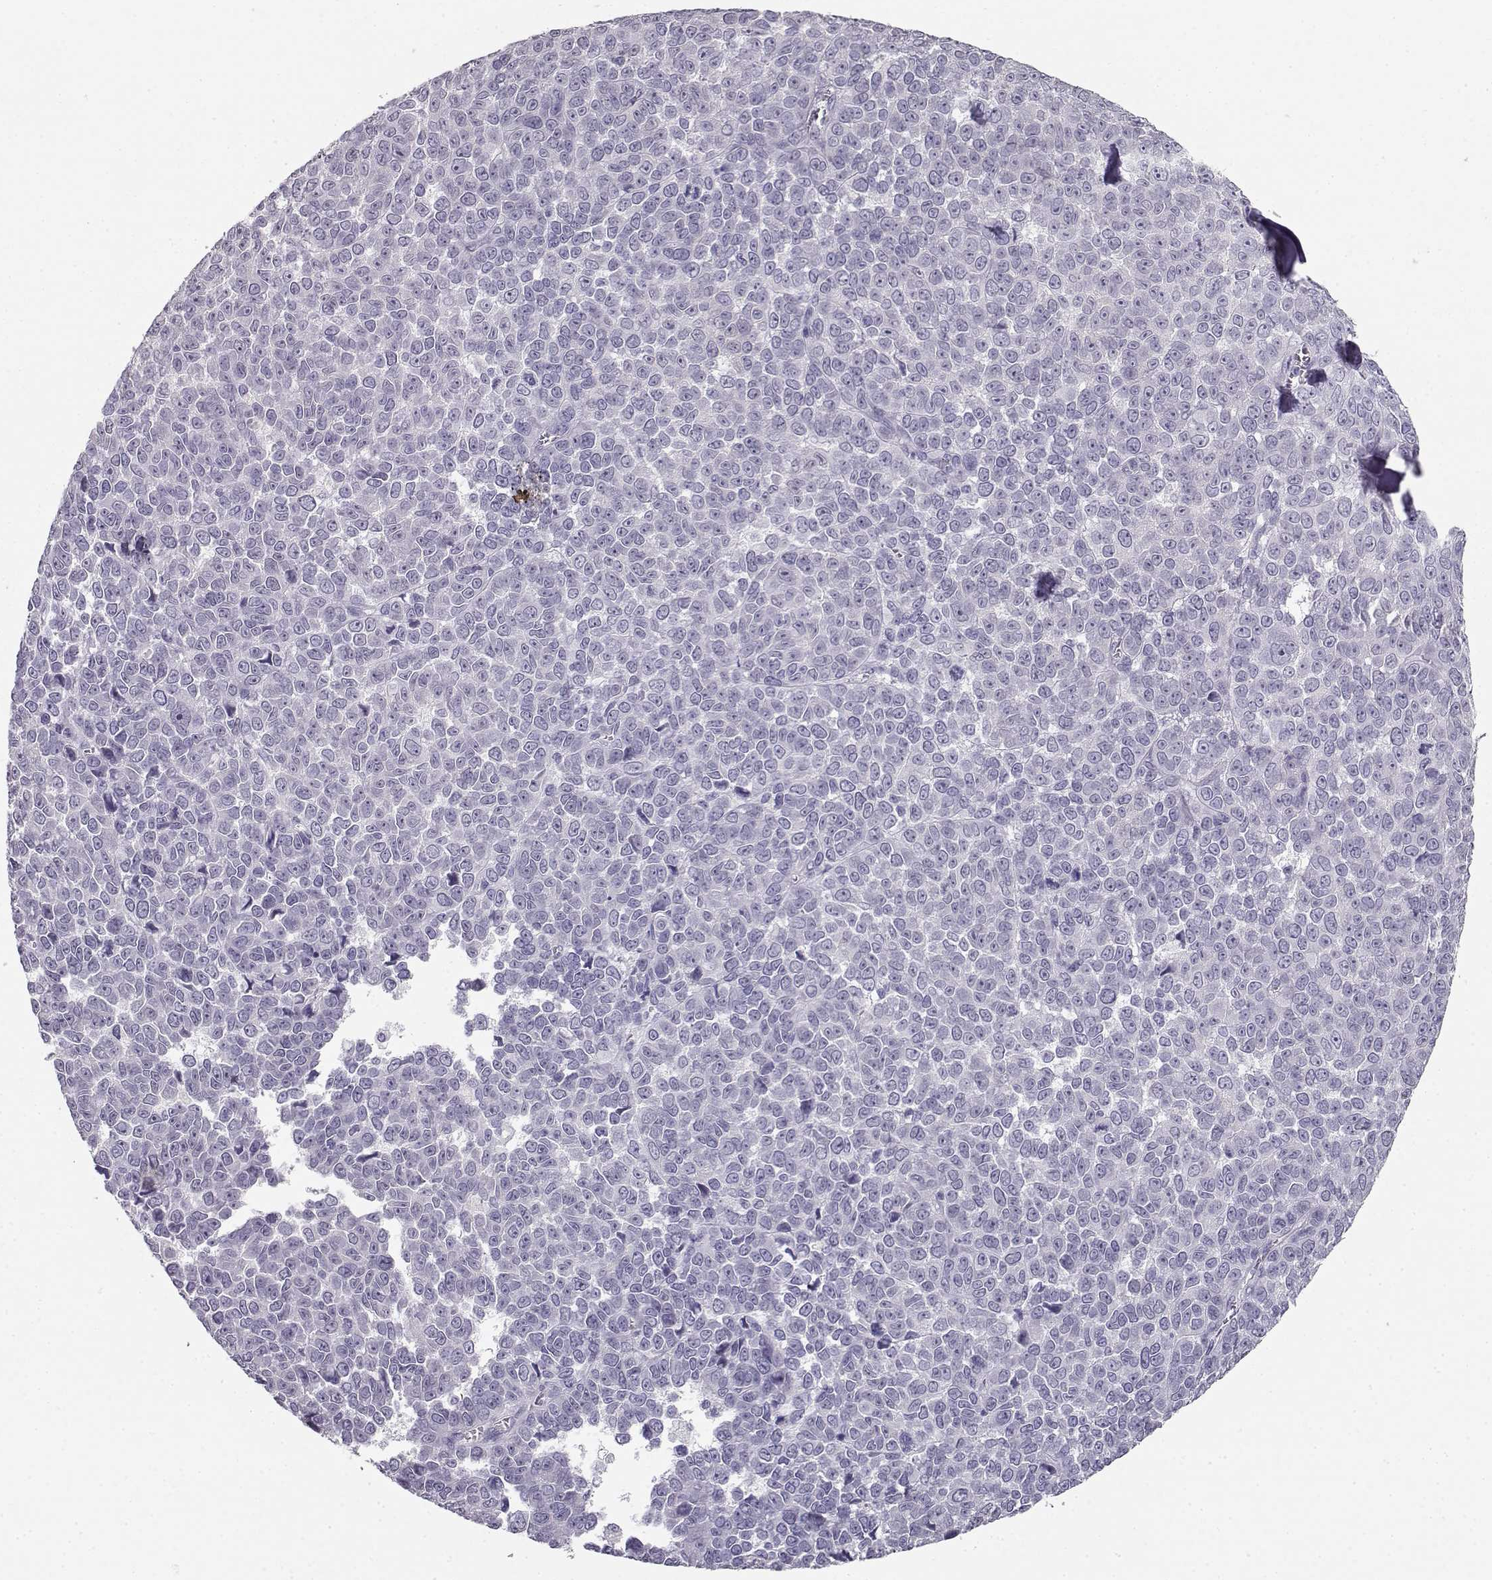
{"staining": {"intensity": "negative", "quantity": "none", "location": "none"}, "tissue": "melanoma", "cell_type": "Tumor cells", "image_type": "cancer", "snomed": [{"axis": "morphology", "description": "Malignant melanoma, NOS"}, {"axis": "topography", "description": "Skin"}], "caption": "This is a micrograph of immunohistochemistry (IHC) staining of melanoma, which shows no staining in tumor cells.", "gene": "NUTM1", "patient": {"sex": "female", "age": 95}}